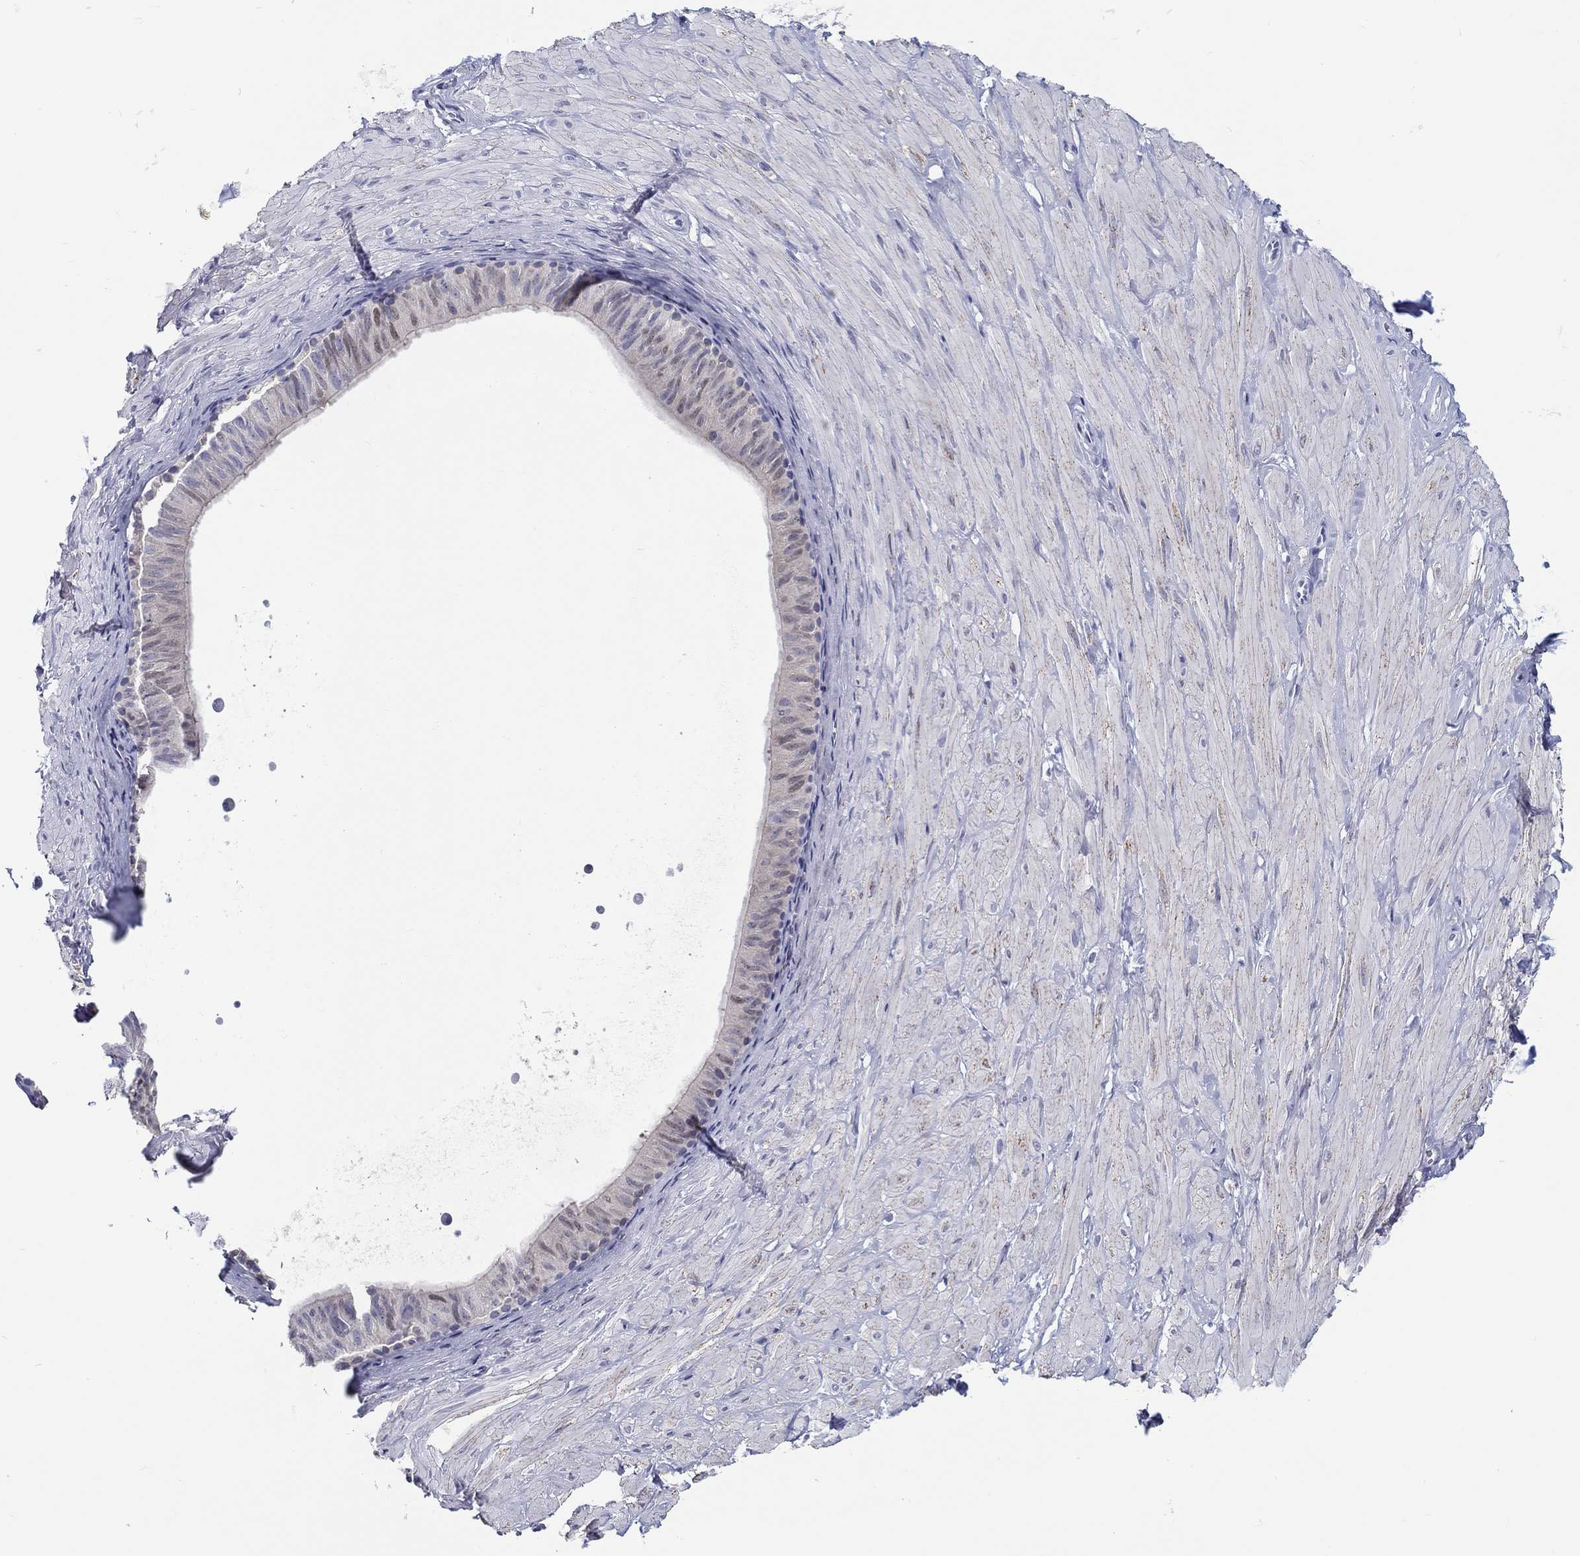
{"staining": {"intensity": "negative", "quantity": "none", "location": "none"}, "tissue": "soft tissue", "cell_type": "Fibroblasts", "image_type": "normal", "snomed": [{"axis": "morphology", "description": "Normal tissue, NOS"}, {"axis": "topography", "description": "Smooth muscle"}, {"axis": "topography", "description": "Peripheral nerve tissue"}], "caption": "Immunohistochemical staining of unremarkable soft tissue displays no significant staining in fibroblasts. (DAB immunohistochemistry (IHC) with hematoxylin counter stain).", "gene": "H1", "patient": {"sex": "male", "age": 22}}